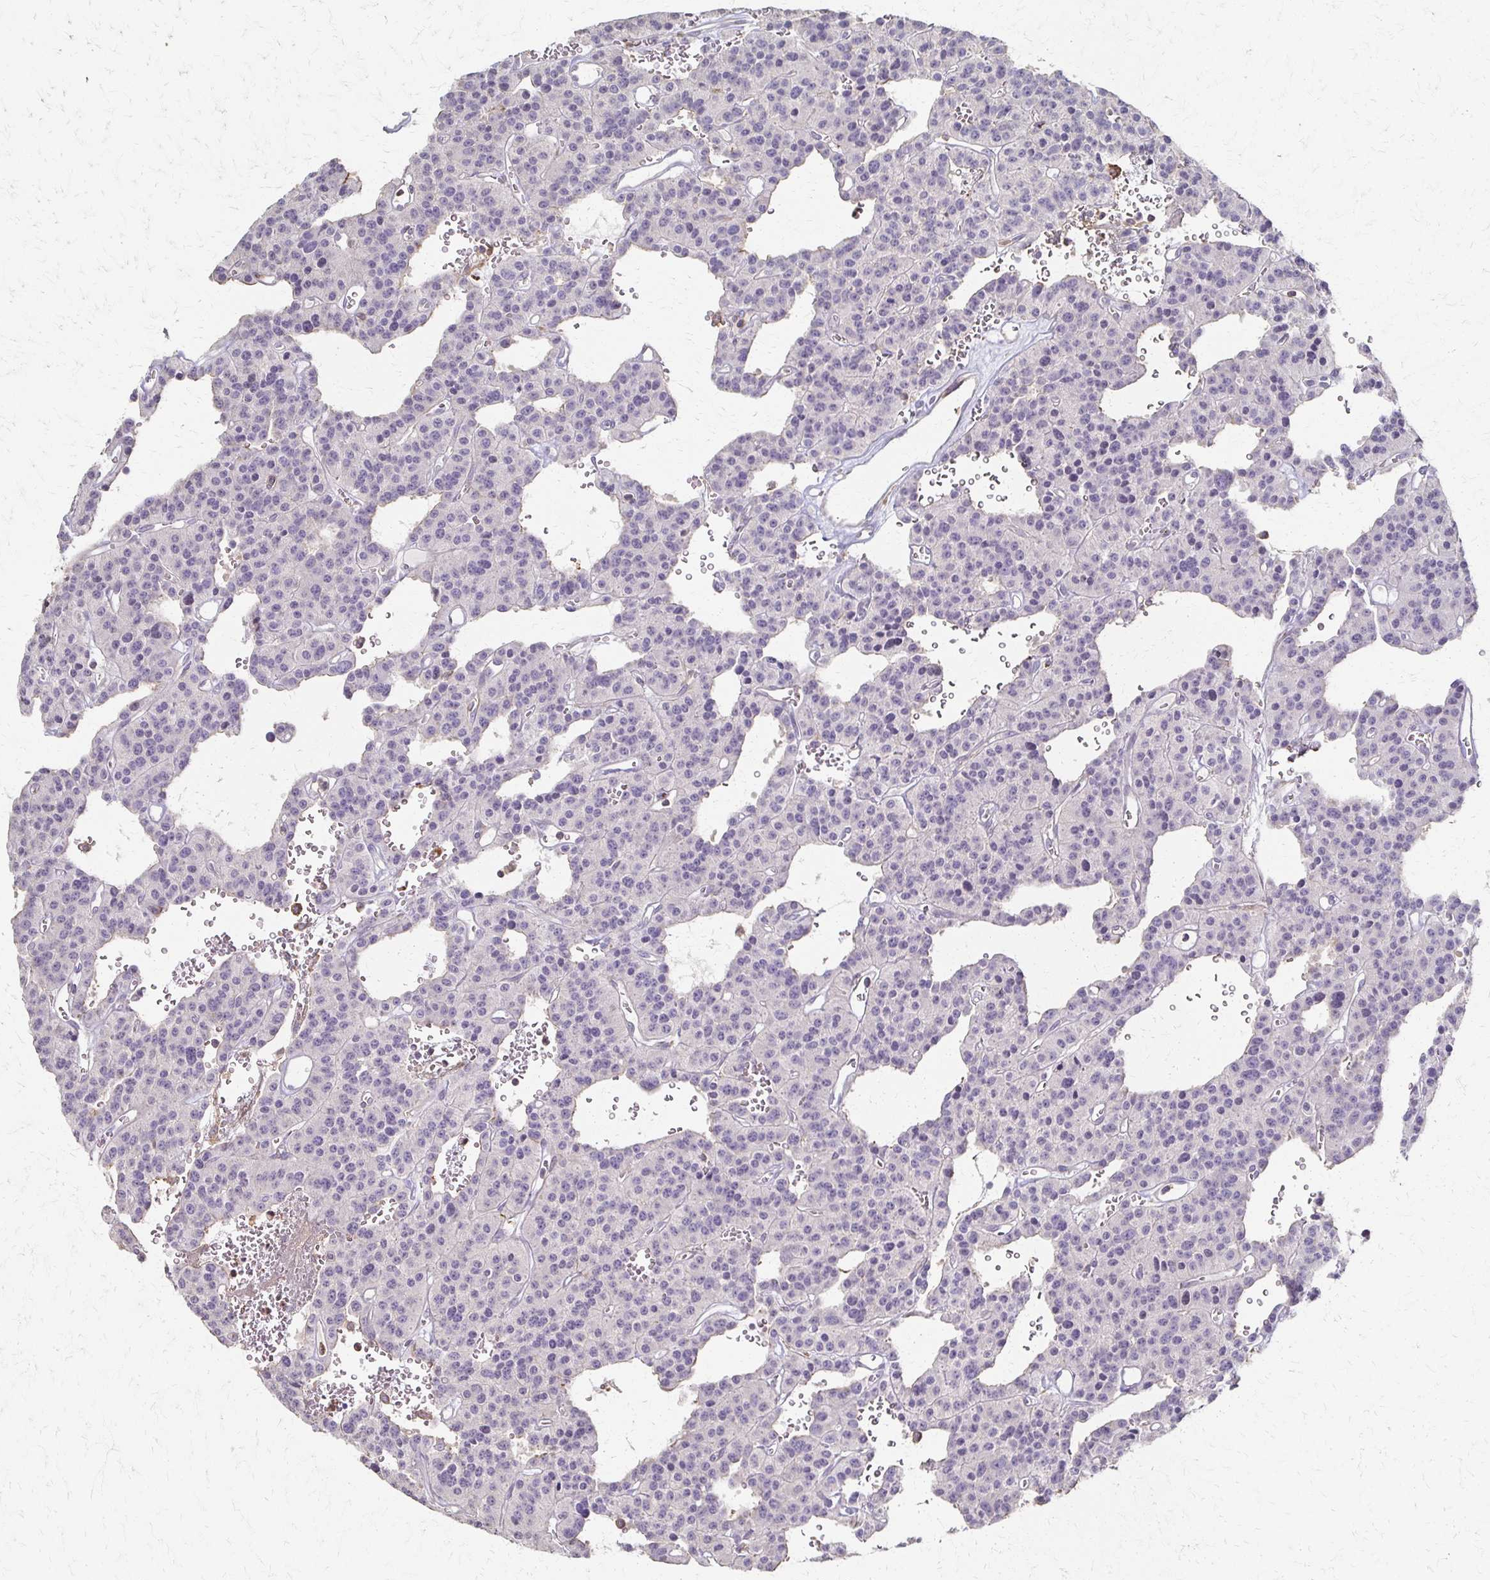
{"staining": {"intensity": "negative", "quantity": "none", "location": "none"}, "tissue": "carcinoid", "cell_type": "Tumor cells", "image_type": "cancer", "snomed": [{"axis": "morphology", "description": "Carcinoid, malignant, NOS"}, {"axis": "topography", "description": "Lung"}], "caption": "An immunohistochemistry (IHC) histopathology image of carcinoid is shown. There is no staining in tumor cells of carcinoid.", "gene": "C1QTNF7", "patient": {"sex": "female", "age": 71}}